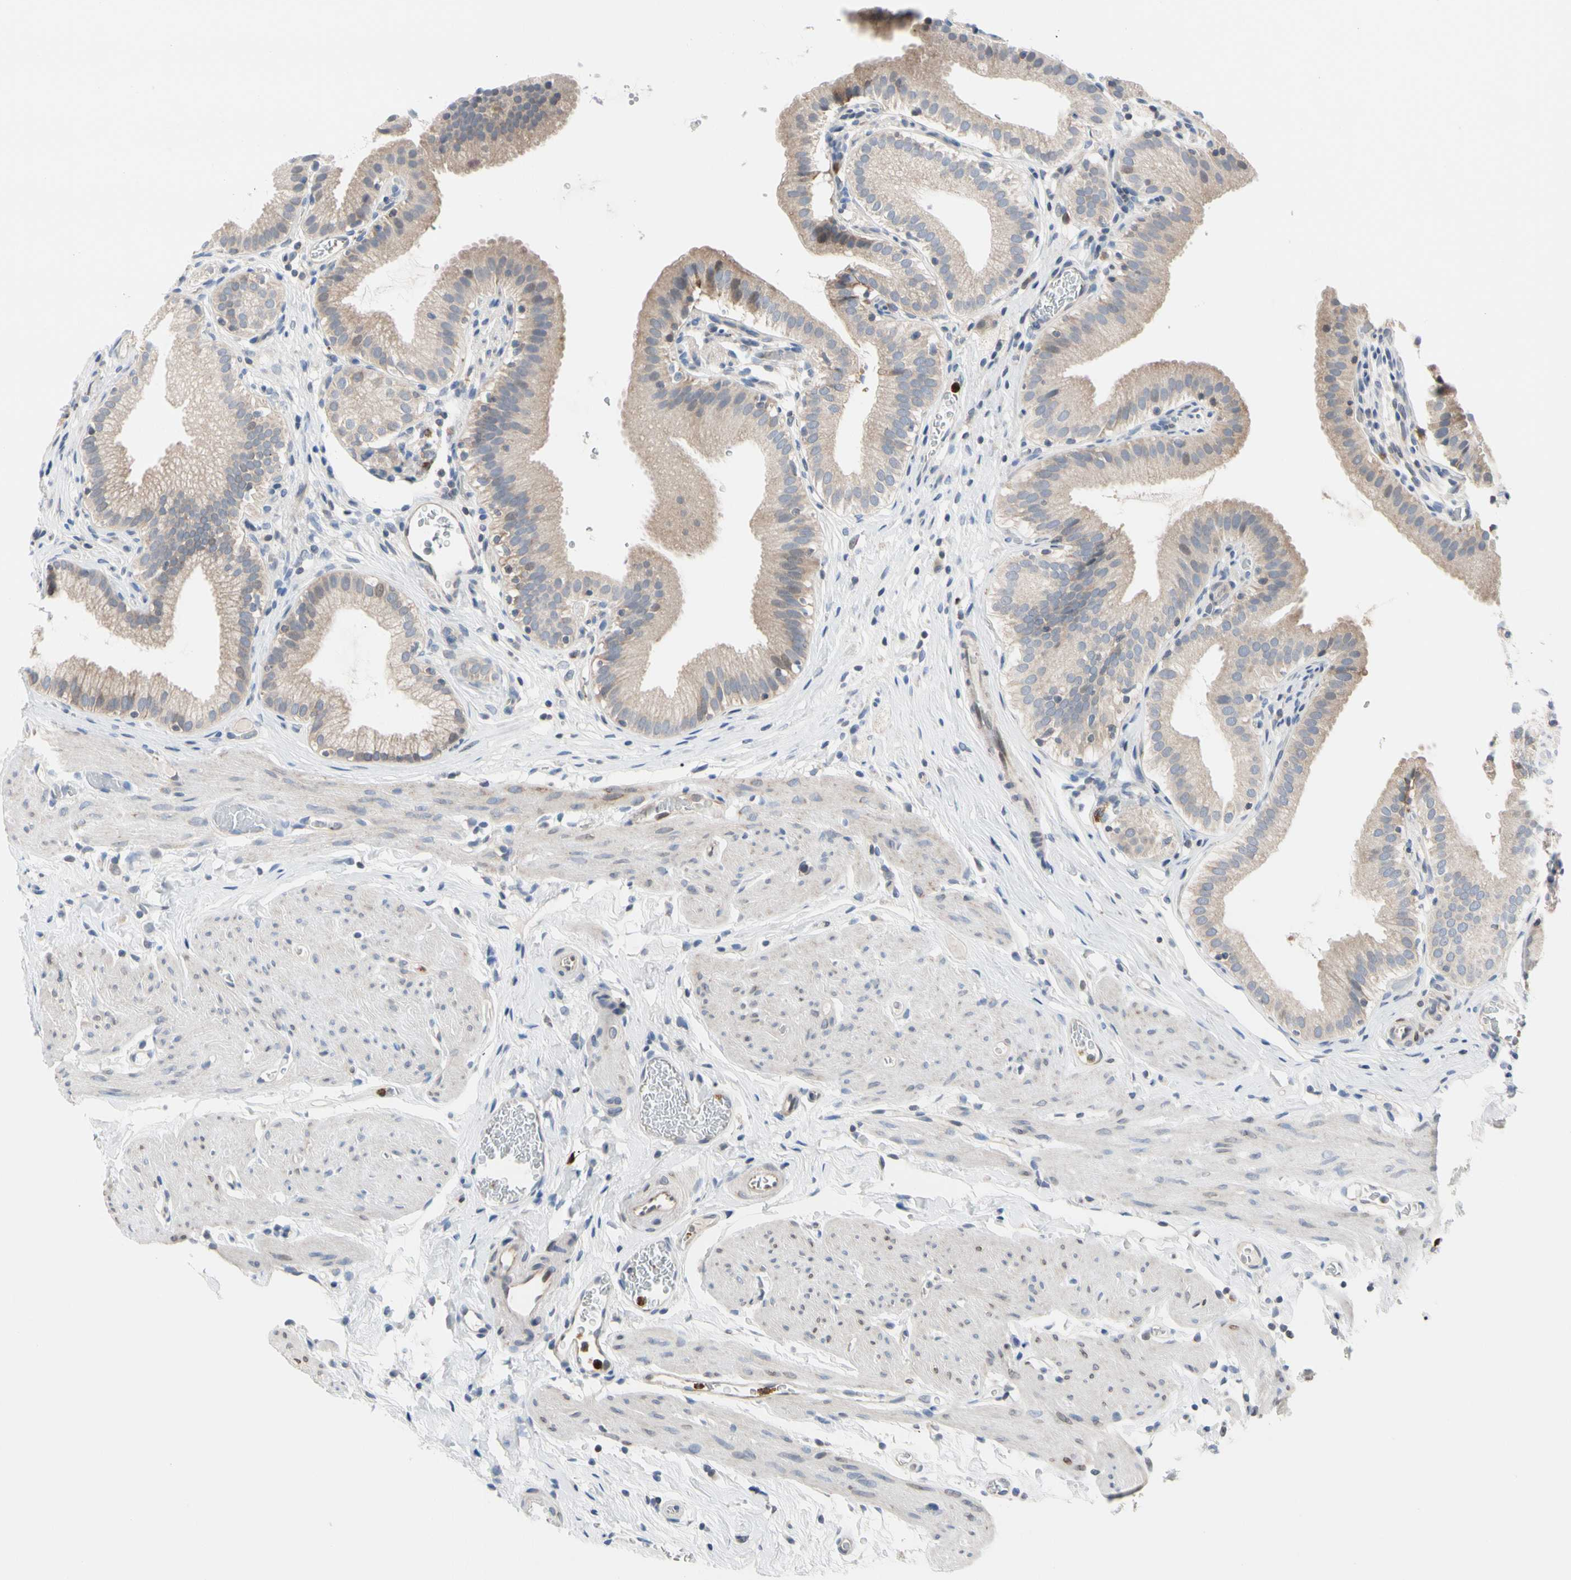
{"staining": {"intensity": "weak", "quantity": ">75%", "location": "cytoplasmic/membranous"}, "tissue": "gallbladder", "cell_type": "Glandular cells", "image_type": "normal", "snomed": [{"axis": "morphology", "description": "Normal tissue, NOS"}, {"axis": "topography", "description": "Gallbladder"}], "caption": "Protein expression analysis of benign human gallbladder reveals weak cytoplasmic/membranous staining in approximately >75% of glandular cells.", "gene": "MCL1", "patient": {"sex": "male", "age": 54}}